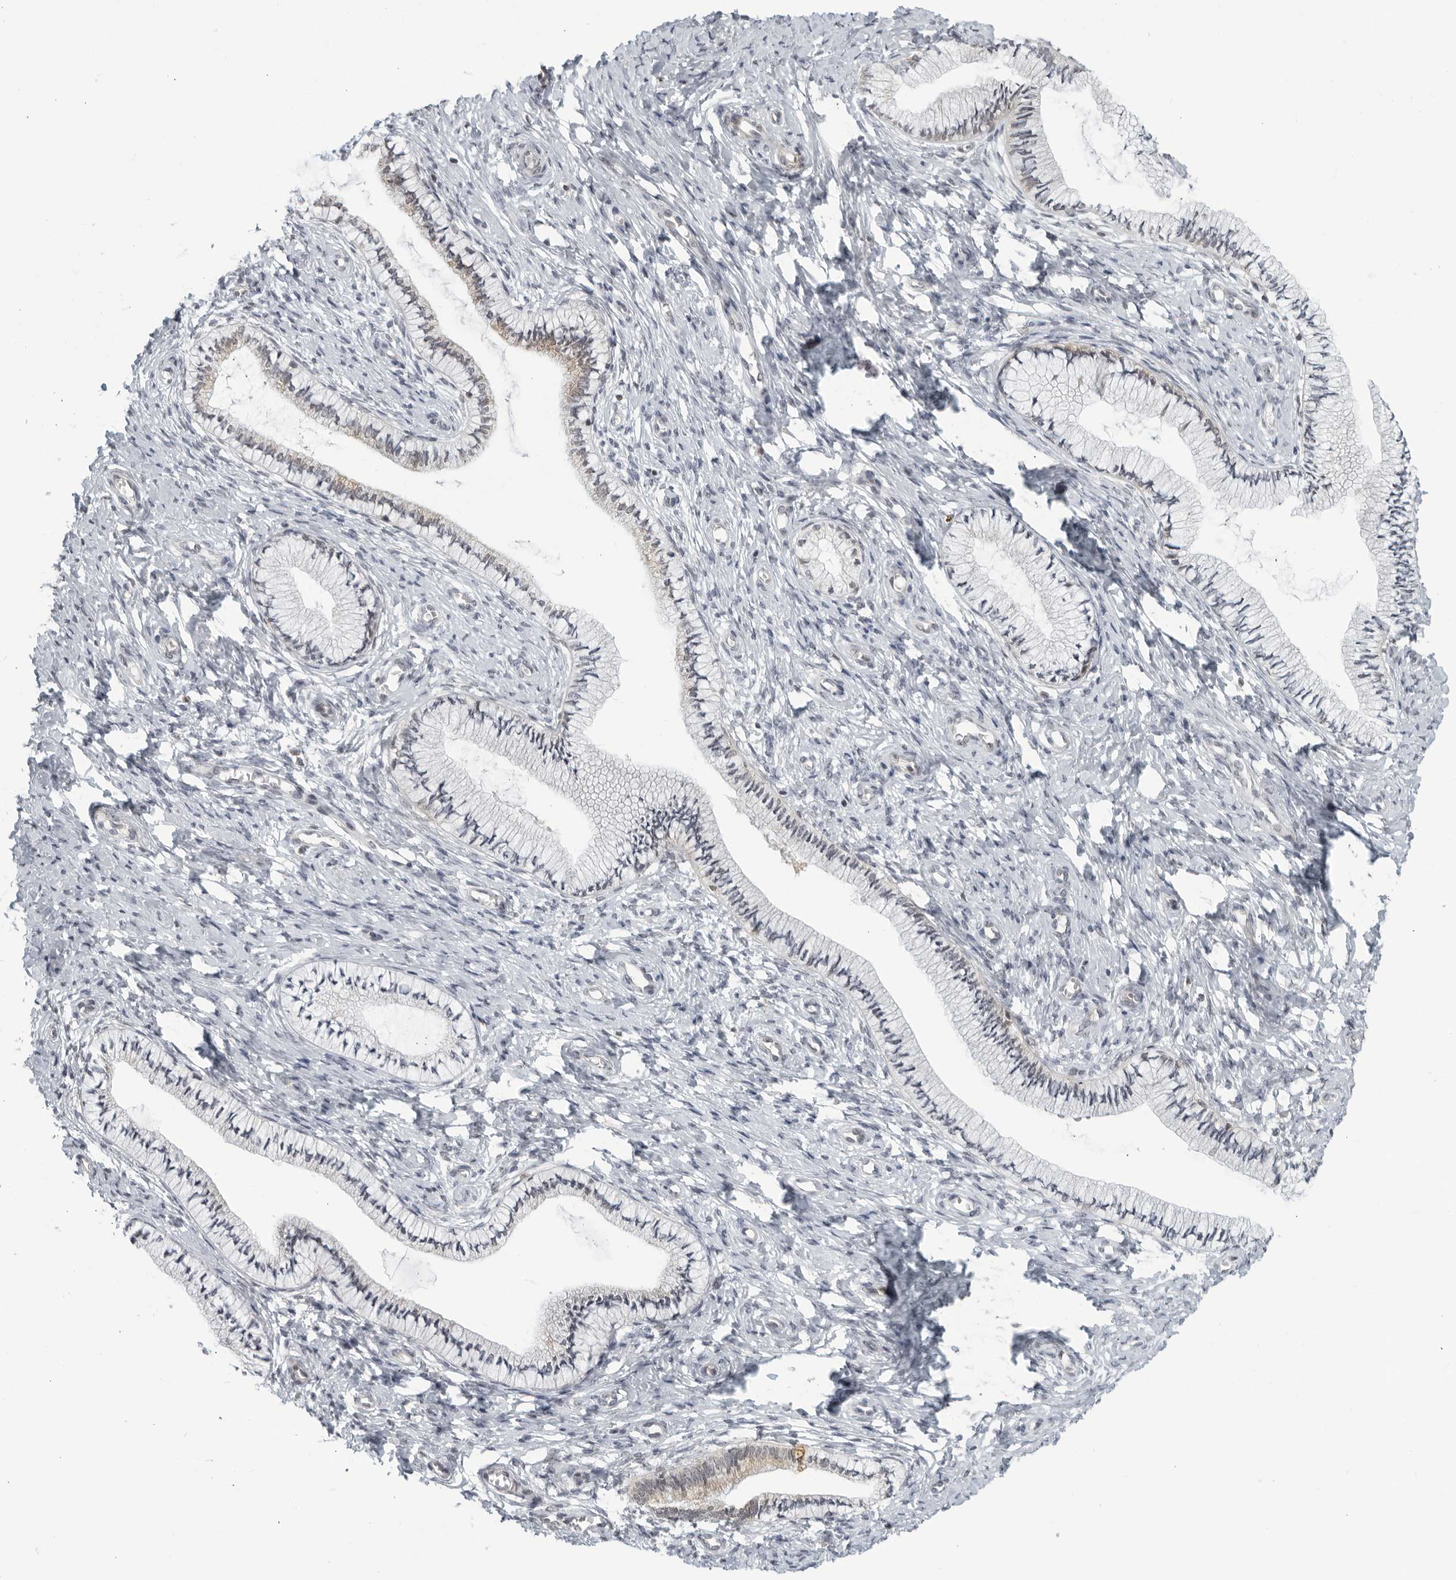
{"staining": {"intensity": "weak", "quantity": "<25%", "location": "cytoplasmic/membranous"}, "tissue": "cervix", "cell_type": "Glandular cells", "image_type": "normal", "snomed": [{"axis": "morphology", "description": "Normal tissue, NOS"}, {"axis": "topography", "description": "Cervix"}], "caption": "Immunohistochemical staining of benign cervix demonstrates no significant positivity in glandular cells. (Stains: DAB (3,3'-diaminobenzidine) immunohistochemistry (IHC) with hematoxylin counter stain, Microscopy: brightfield microscopy at high magnification).", "gene": "CC2D1B", "patient": {"sex": "female", "age": 36}}